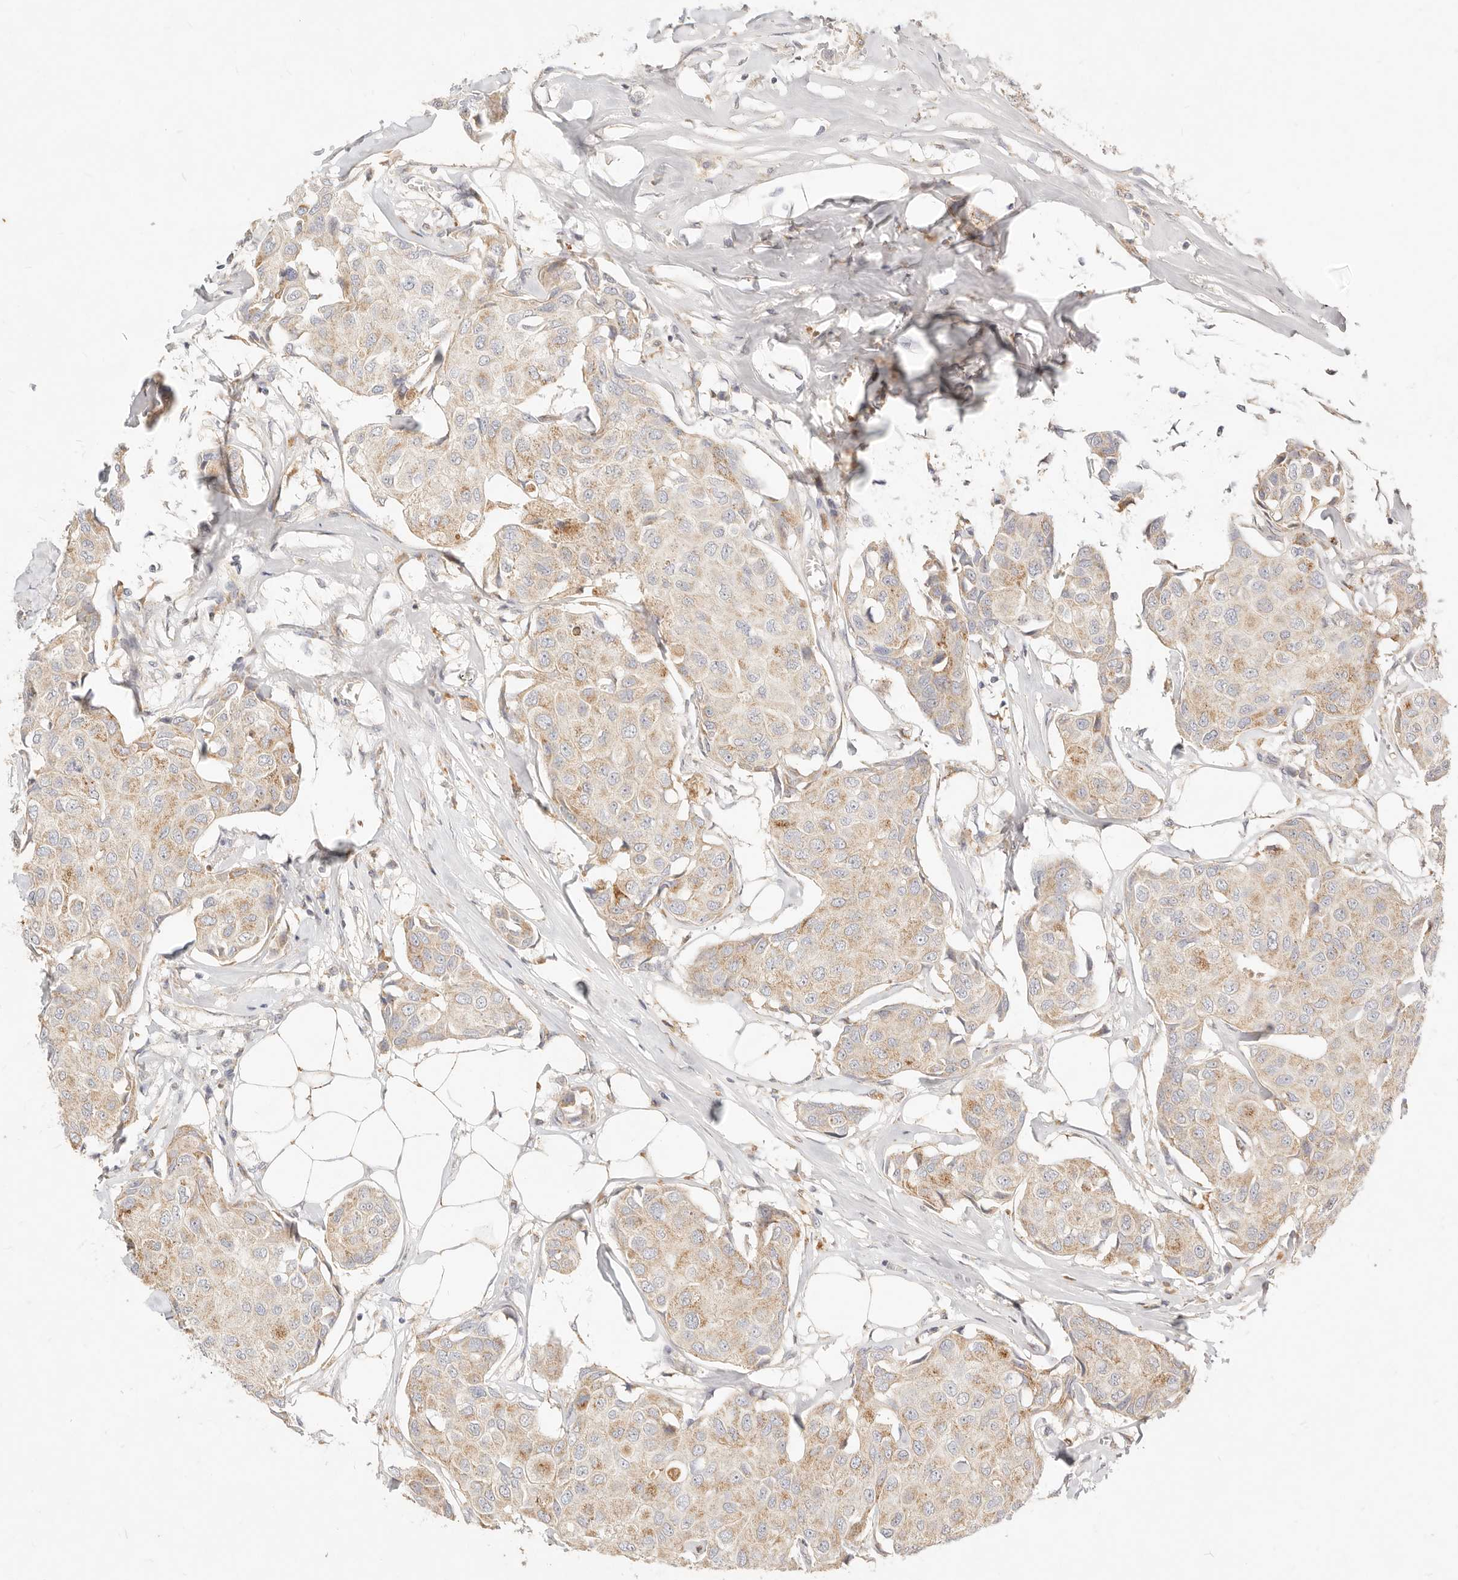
{"staining": {"intensity": "weak", "quantity": ">75%", "location": "cytoplasmic/membranous"}, "tissue": "breast cancer", "cell_type": "Tumor cells", "image_type": "cancer", "snomed": [{"axis": "morphology", "description": "Duct carcinoma"}, {"axis": "topography", "description": "Breast"}], "caption": "Protein staining by immunohistochemistry reveals weak cytoplasmic/membranous expression in approximately >75% of tumor cells in breast cancer (infiltrating ductal carcinoma).", "gene": "ACOX1", "patient": {"sex": "female", "age": 80}}